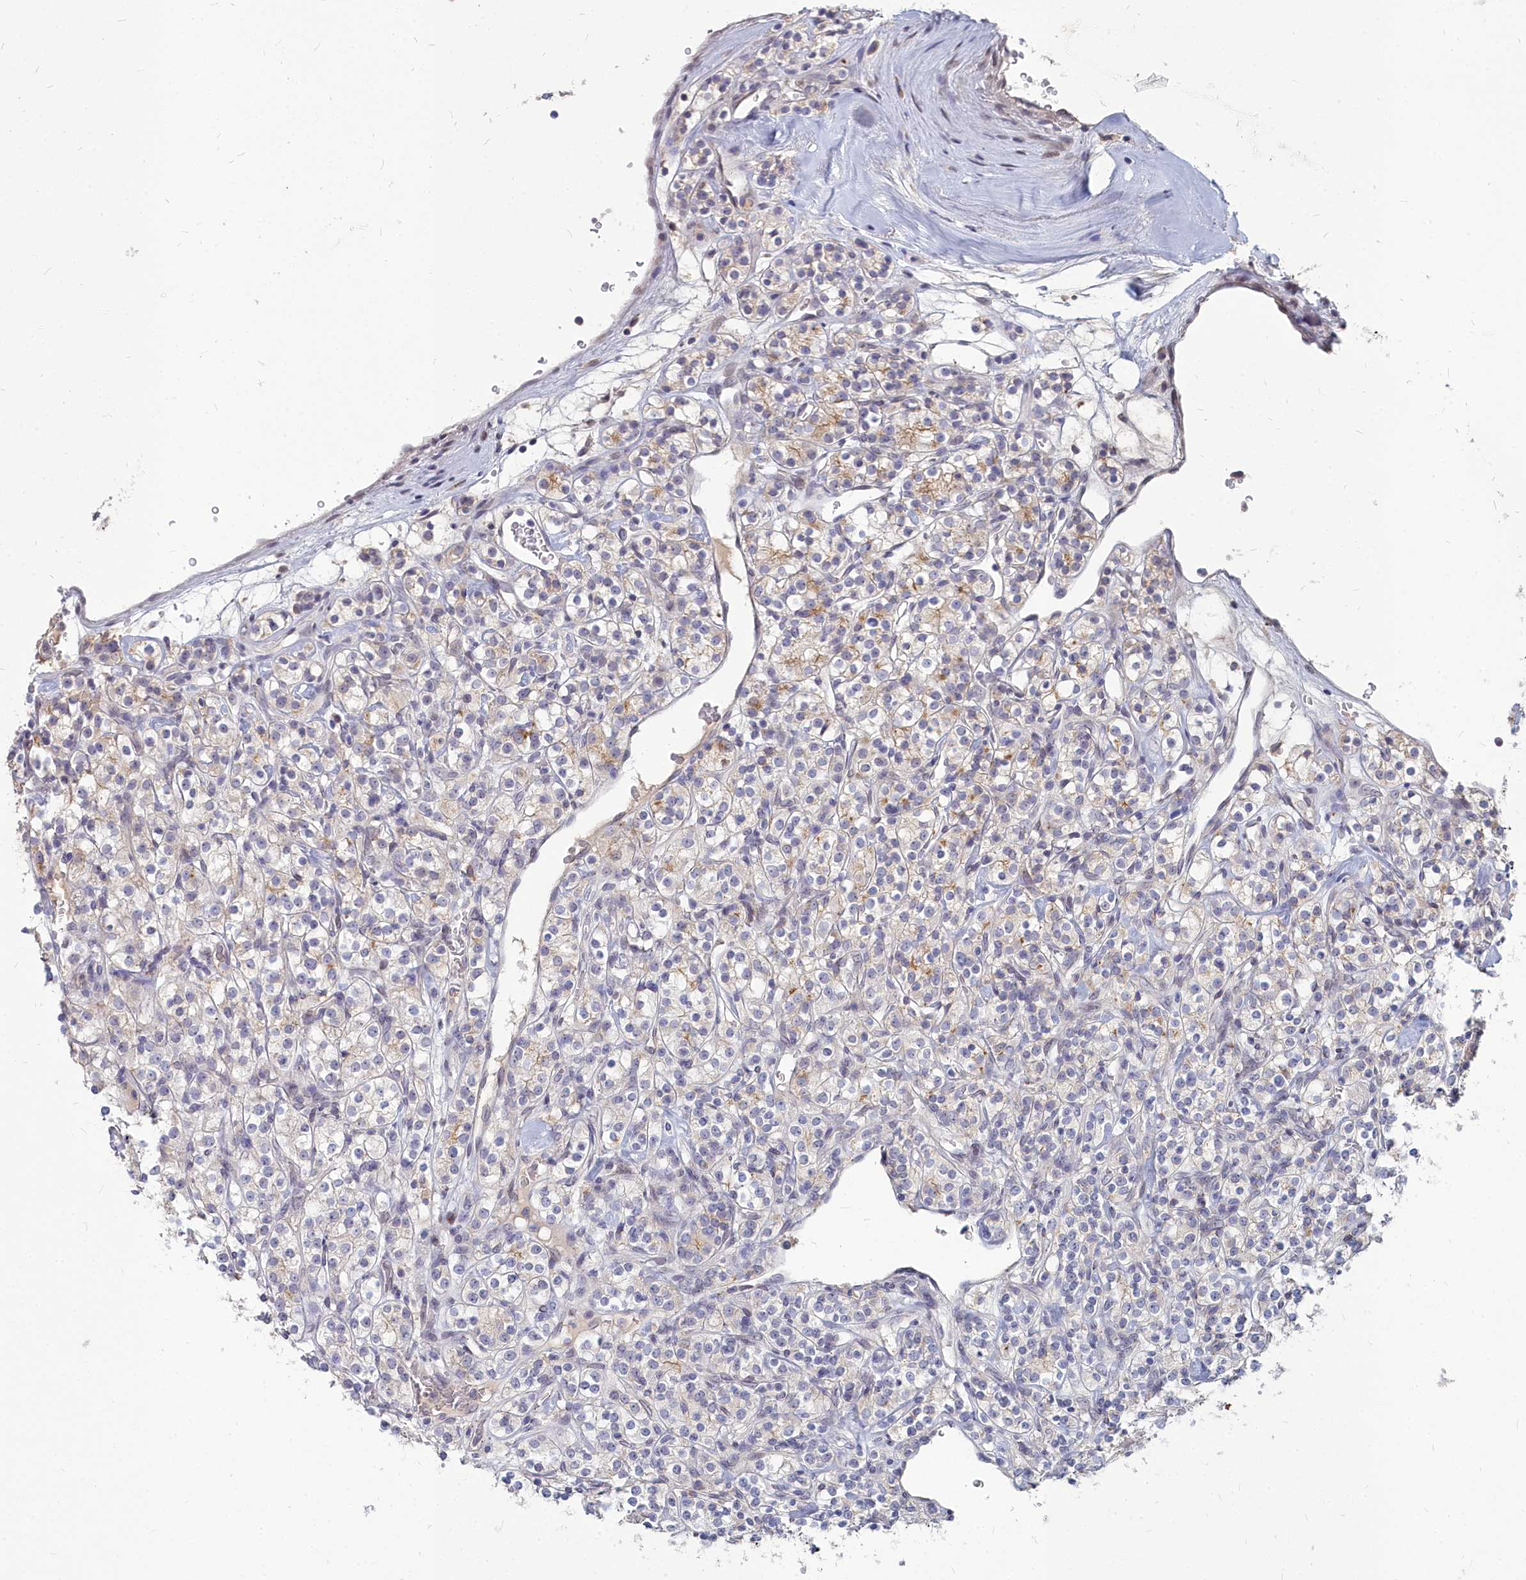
{"staining": {"intensity": "weak", "quantity": "25%-75%", "location": "cytoplasmic/membranous"}, "tissue": "renal cancer", "cell_type": "Tumor cells", "image_type": "cancer", "snomed": [{"axis": "morphology", "description": "Adenocarcinoma, NOS"}, {"axis": "topography", "description": "Kidney"}], "caption": "Immunohistochemical staining of human renal cancer (adenocarcinoma) shows weak cytoplasmic/membranous protein expression in approximately 25%-75% of tumor cells.", "gene": "NOXA1", "patient": {"sex": "male", "age": 77}}